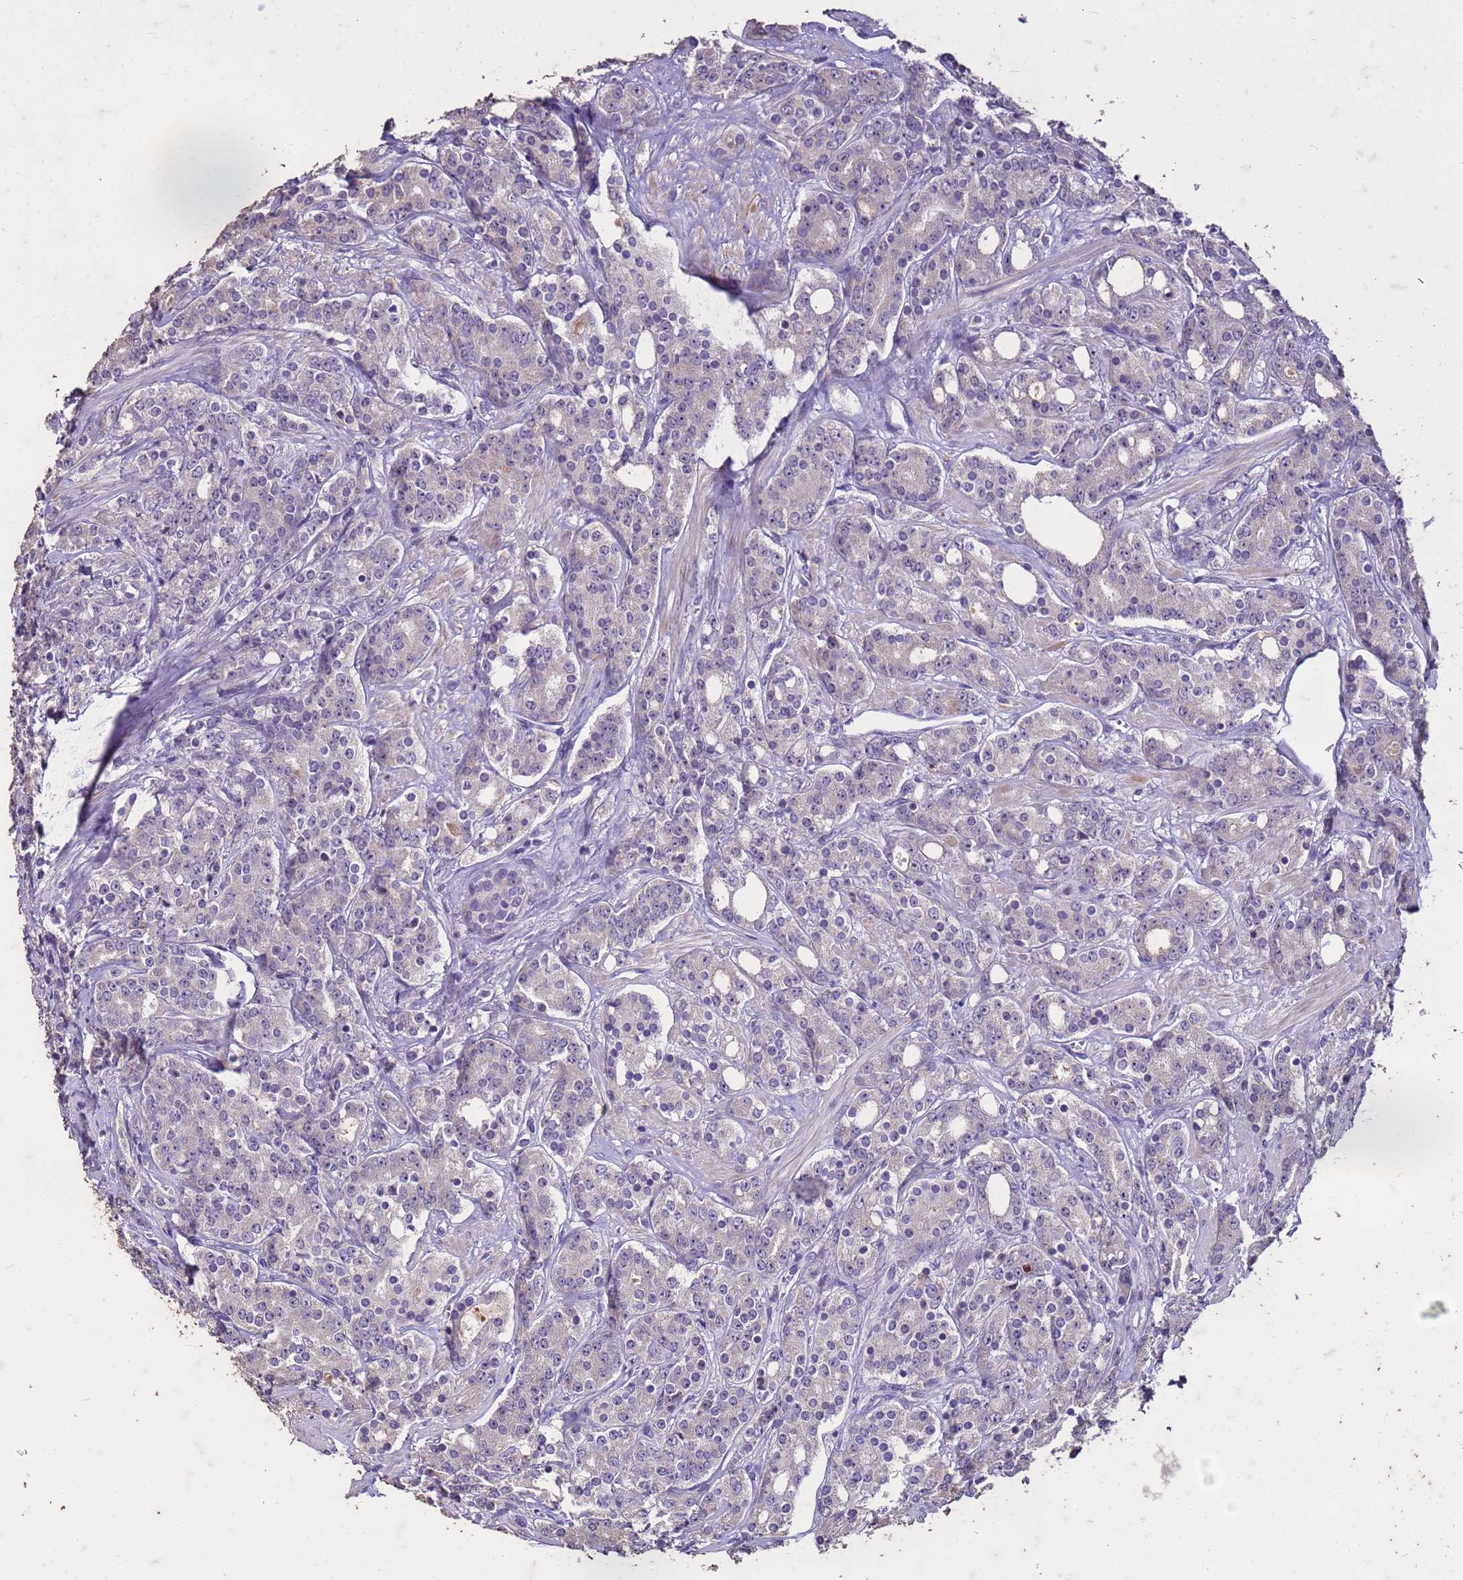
{"staining": {"intensity": "negative", "quantity": "none", "location": "none"}, "tissue": "prostate cancer", "cell_type": "Tumor cells", "image_type": "cancer", "snomed": [{"axis": "morphology", "description": "Adenocarcinoma, High grade"}, {"axis": "topography", "description": "Prostate"}], "caption": "Image shows no protein staining in tumor cells of prostate cancer tissue.", "gene": "FAM184B", "patient": {"sex": "male", "age": 62}}